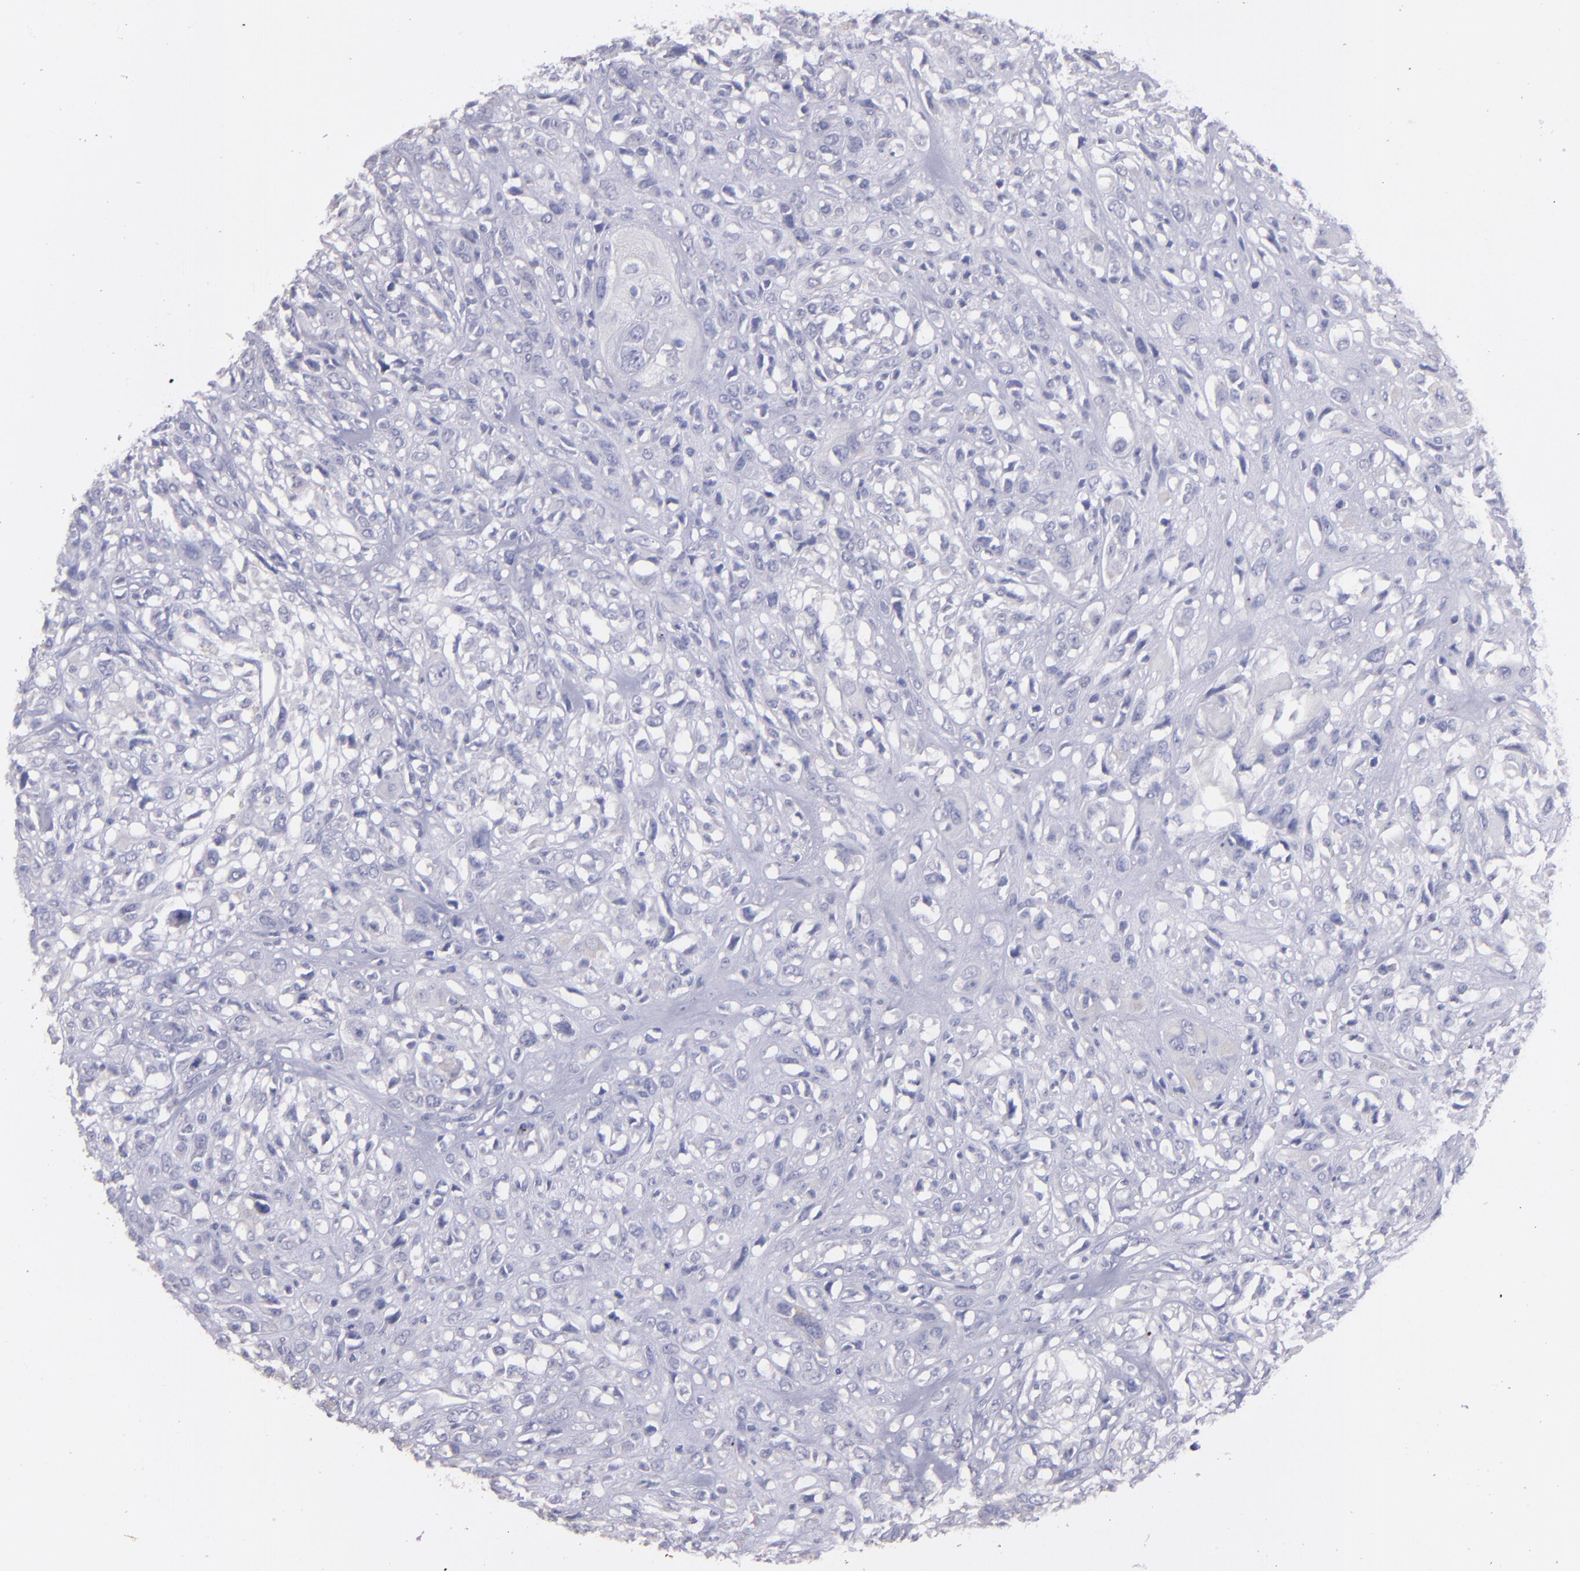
{"staining": {"intensity": "negative", "quantity": "none", "location": "none"}, "tissue": "head and neck cancer", "cell_type": "Tumor cells", "image_type": "cancer", "snomed": [{"axis": "morphology", "description": "Neoplasm, malignant, NOS"}, {"axis": "topography", "description": "Salivary gland"}, {"axis": "topography", "description": "Head-Neck"}], "caption": "This histopathology image is of head and neck cancer (neoplasm (malignant)) stained with immunohistochemistry (IHC) to label a protein in brown with the nuclei are counter-stained blue. There is no expression in tumor cells.", "gene": "SNAP25", "patient": {"sex": "male", "age": 43}}